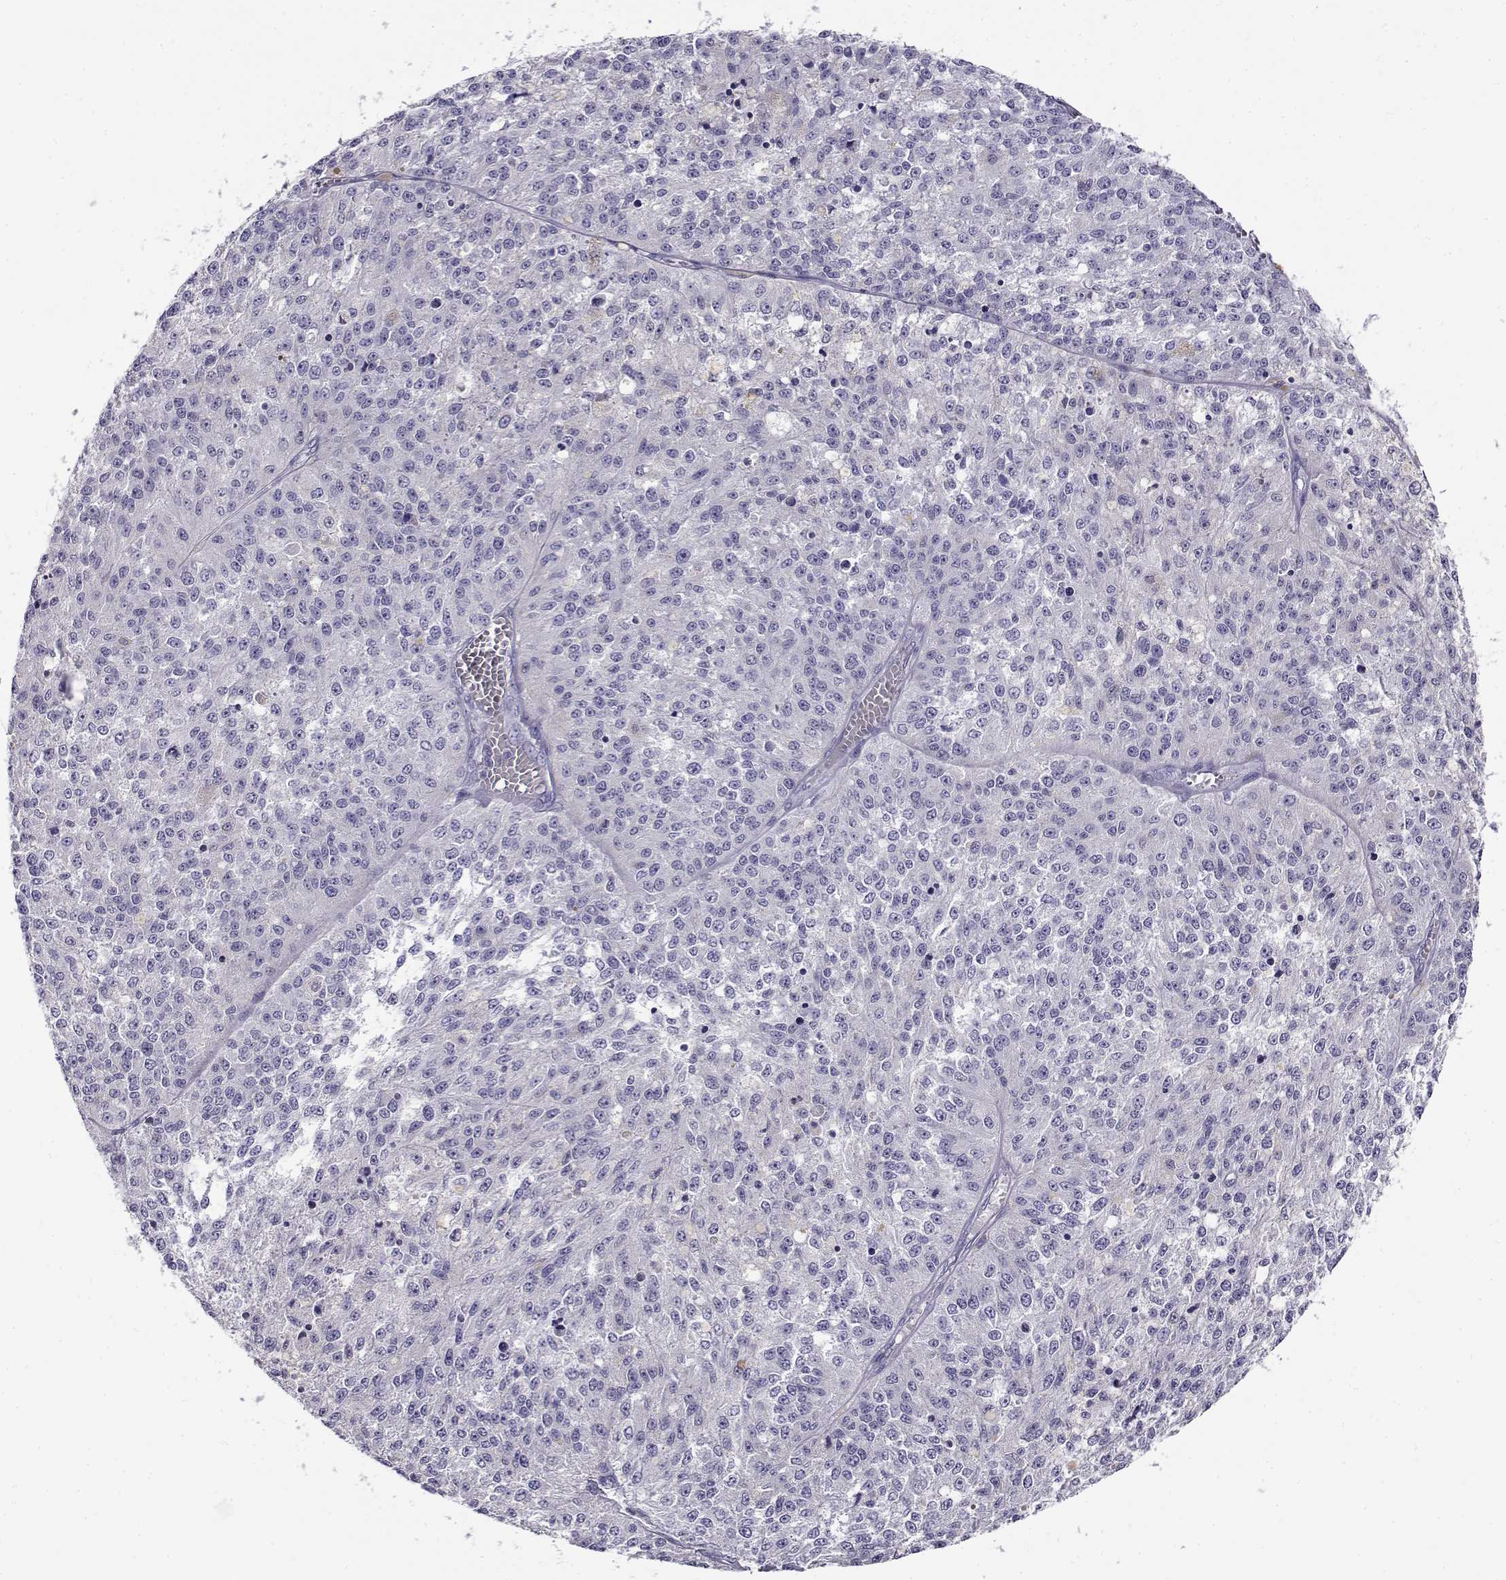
{"staining": {"intensity": "negative", "quantity": "none", "location": "none"}, "tissue": "melanoma", "cell_type": "Tumor cells", "image_type": "cancer", "snomed": [{"axis": "morphology", "description": "Malignant melanoma, Metastatic site"}, {"axis": "topography", "description": "Lymph node"}], "caption": "Melanoma stained for a protein using immunohistochemistry exhibits no positivity tumor cells.", "gene": "CABS1", "patient": {"sex": "female", "age": 64}}